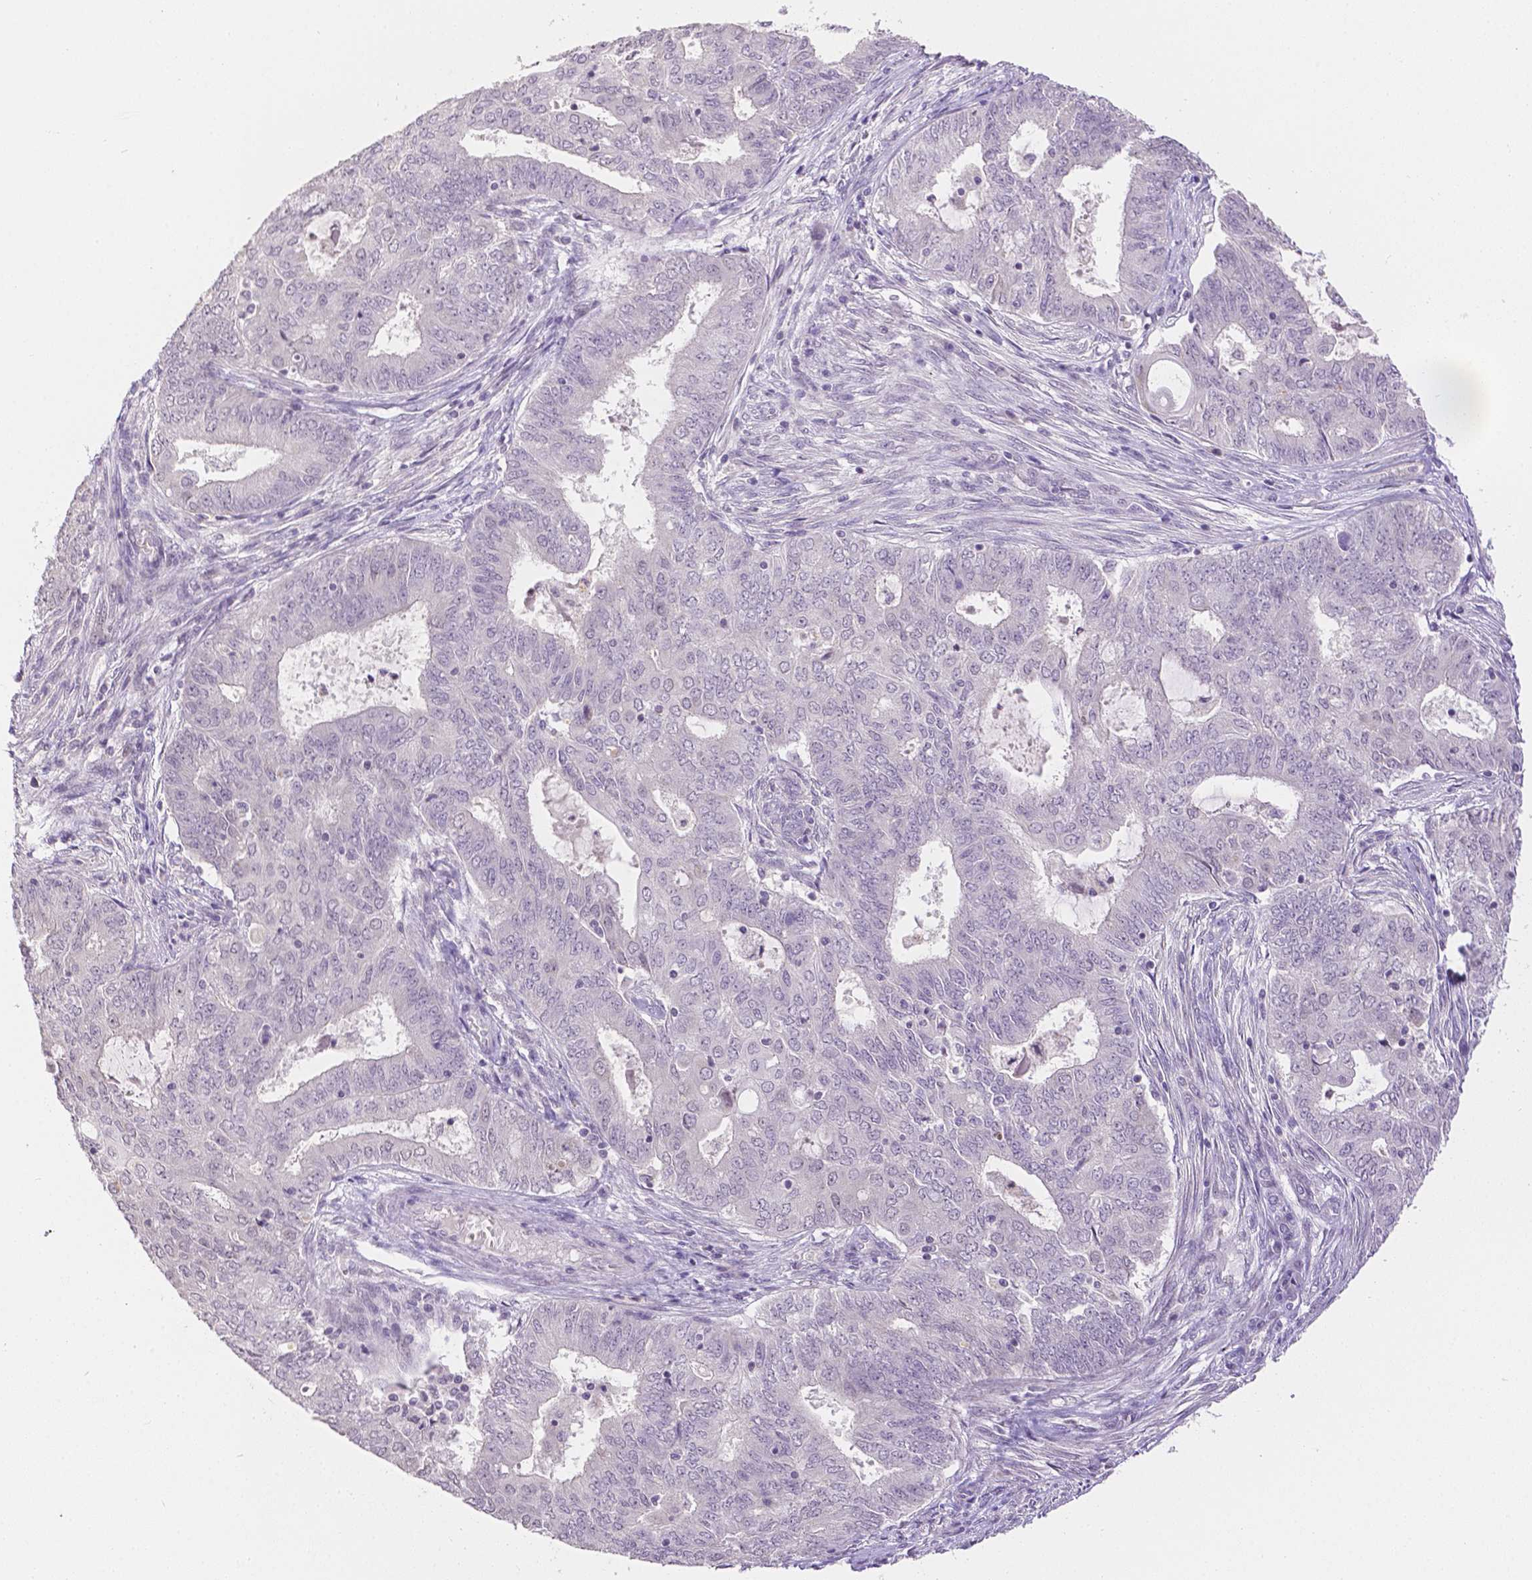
{"staining": {"intensity": "negative", "quantity": "none", "location": "none"}, "tissue": "endometrial cancer", "cell_type": "Tumor cells", "image_type": "cancer", "snomed": [{"axis": "morphology", "description": "Adenocarcinoma, NOS"}, {"axis": "topography", "description": "Endometrium"}], "caption": "Tumor cells are negative for brown protein staining in adenocarcinoma (endometrial).", "gene": "ZNF280B", "patient": {"sex": "female", "age": 62}}